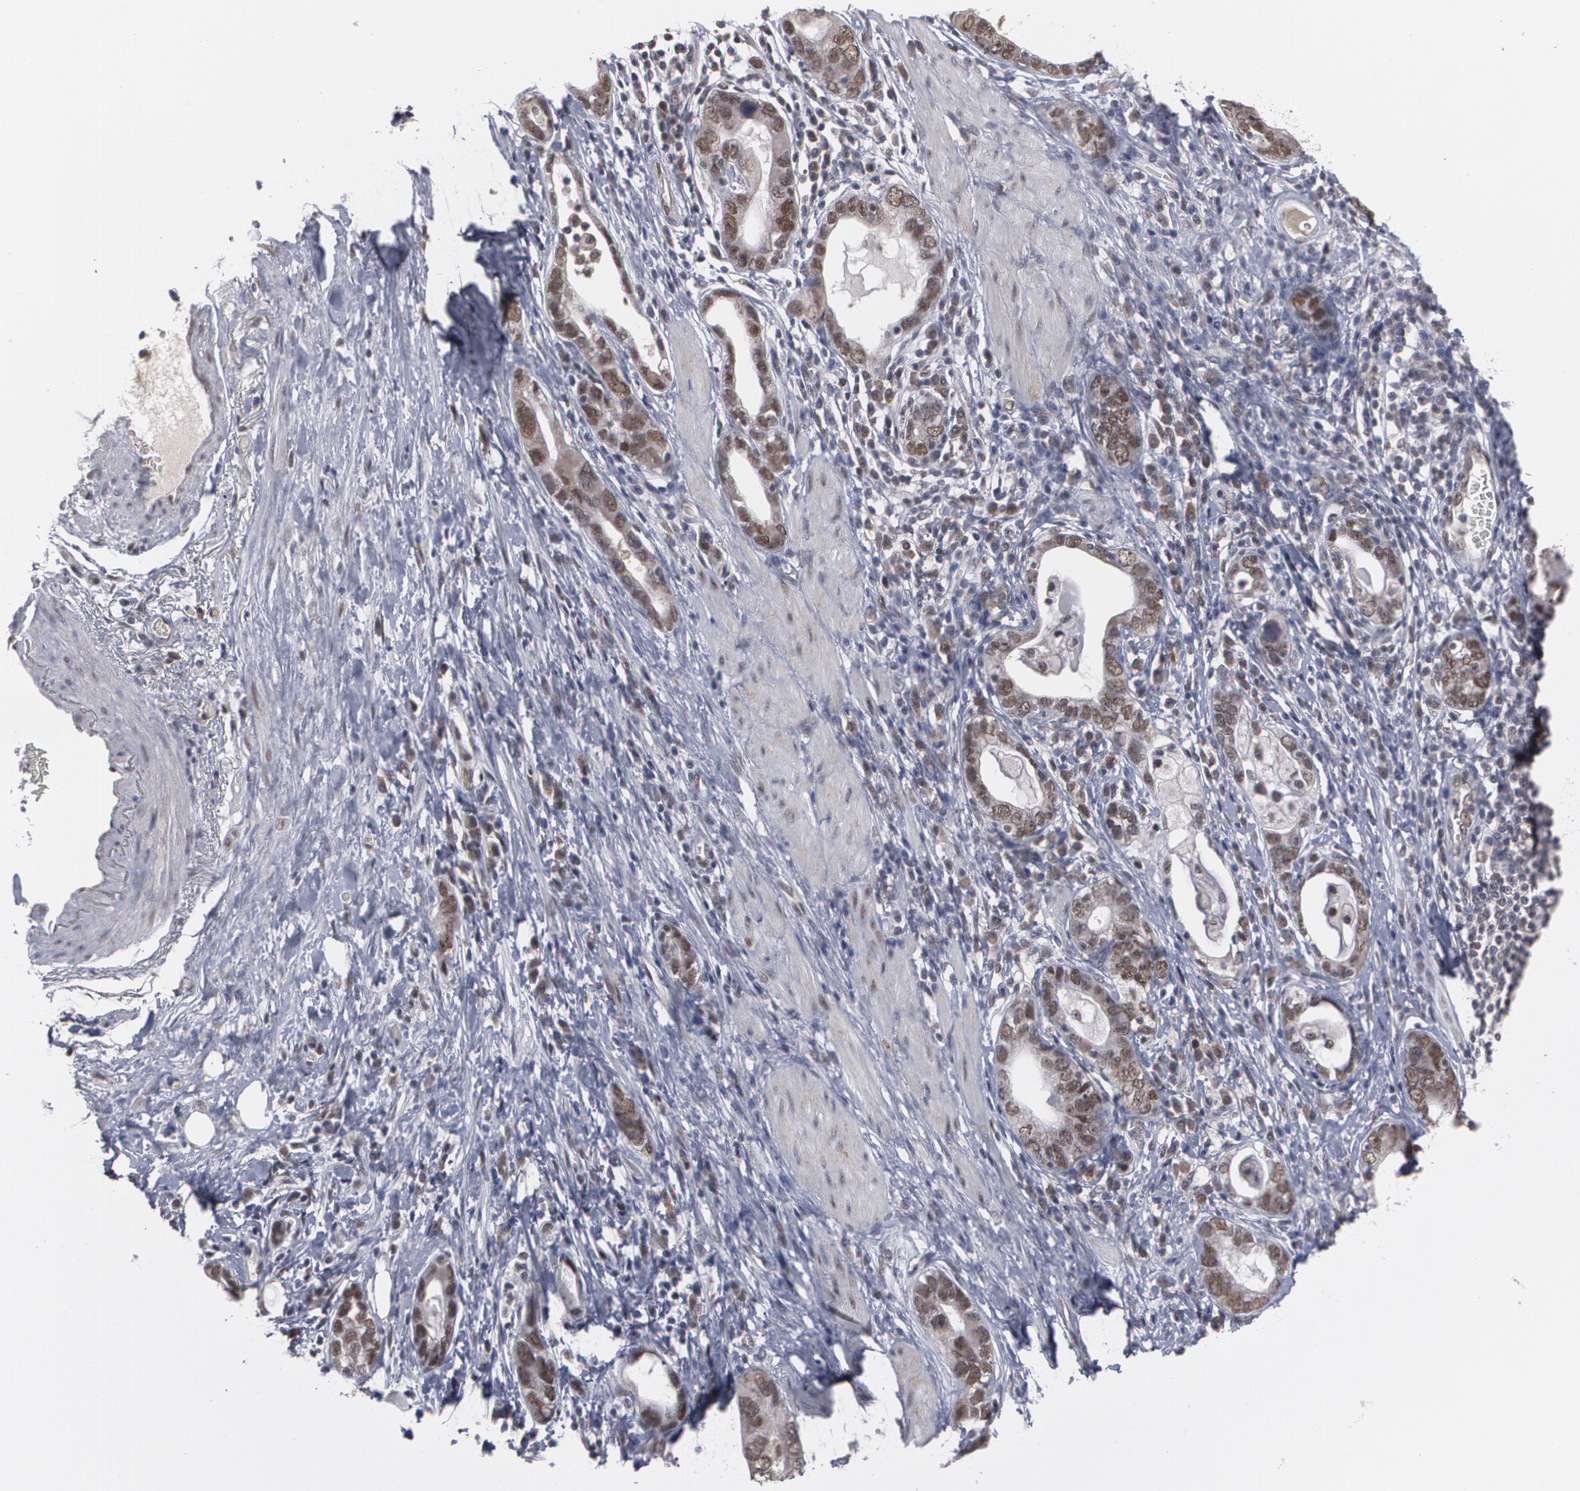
{"staining": {"intensity": "moderate", "quantity": ">75%", "location": "nuclear"}, "tissue": "stomach cancer", "cell_type": "Tumor cells", "image_type": "cancer", "snomed": [{"axis": "morphology", "description": "Adenocarcinoma, NOS"}, {"axis": "topography", "description": "Stomach, lower"}], "caption": "IHC of human adenocarcinoma (stomach) demonstrates medium levels of moderate nuclear staining in approximately >75% of tumor cells.", "gene": "INTS6", "patient": {"sex": "female", "age": 93}}